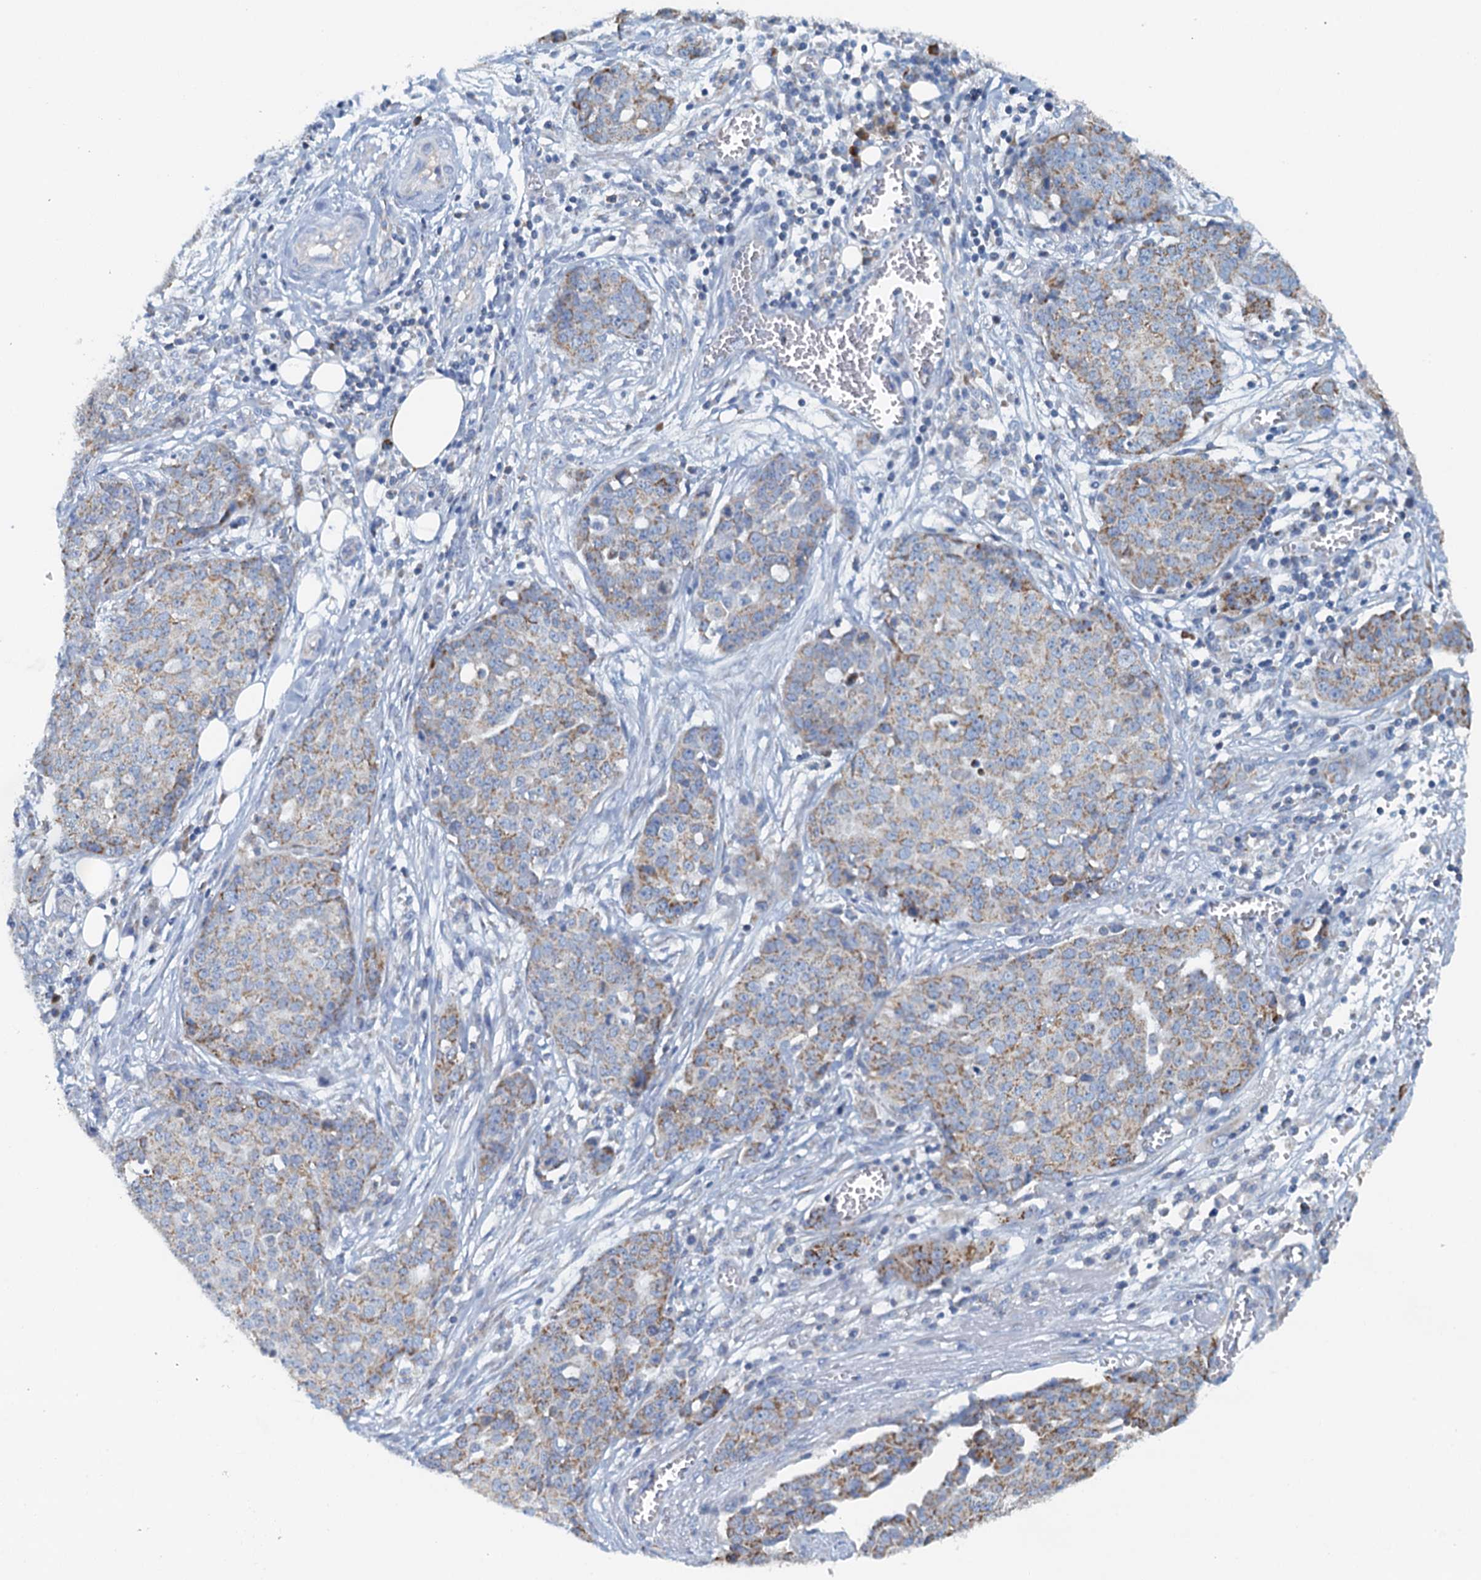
{"staining": {"intensity": "moderate", "quantity": ">75%", "location": "cytoplasmic/membranous"}, "tissue": "ovarian cancer", "cell_type": "Tumor cells", "image_type": "cancer", "snomed": [{"axis": "morphology", "description": "Cystadenocarcinoma, serous, NOS"}, {"axis": "topography", "description": "Soft tissue"}, {"axis": "topography", "description": "Ovary"}], "caption": "IHC (DAB) staining of ovarian cancer (serous cystadenocarcinoma) exhibits moderate cytoplasmic/membranous protein expression in about >75% of tumor cells. IHC stains the protein in brown and the nuclei are stained blue.", "gene": "POC1A", "patient": {"sex": "female", "age": 57}}